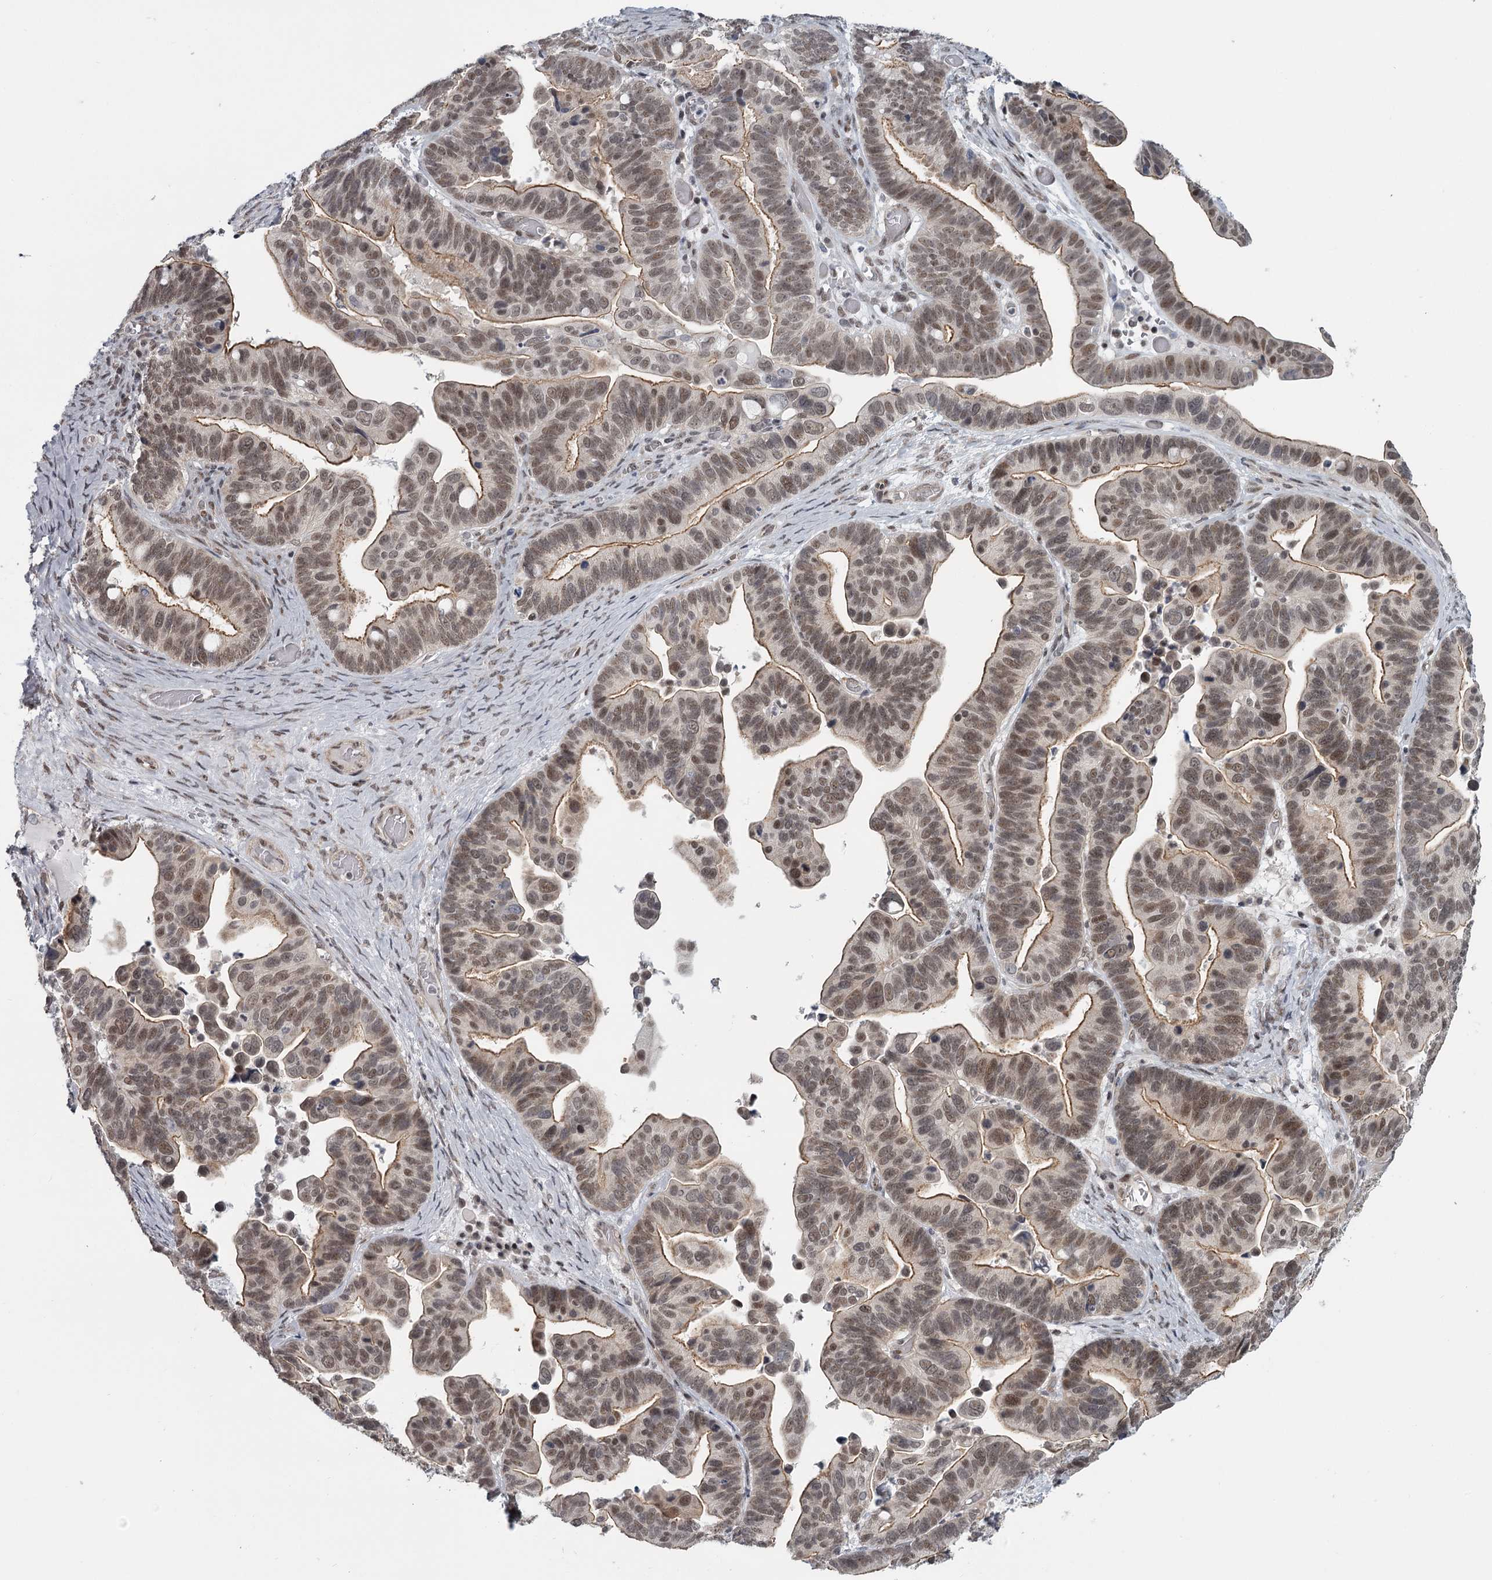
{"staining": {"intensity": "moderate", "quantity": ">75%", "location": "cytoplasmic/membranous,nuclear"}, "tissue": "ovarian cancer", "cell_type": "Tumor cells", "image_type": "cancer", "snomed": [{"axis": "morphology", "description": "Cystadenocarcinoma, serous, NOS"}, {"axis": "topography", "description": "Ovary"}], "caption": "Protein staining of ovarian cancer tissue demonstrates moderate cytoplasmic/membranous and nuclear positivity in about >75% of tumor cells.", "gene": "FAM13C", "patient": {"sex": "female", "age": 56}}